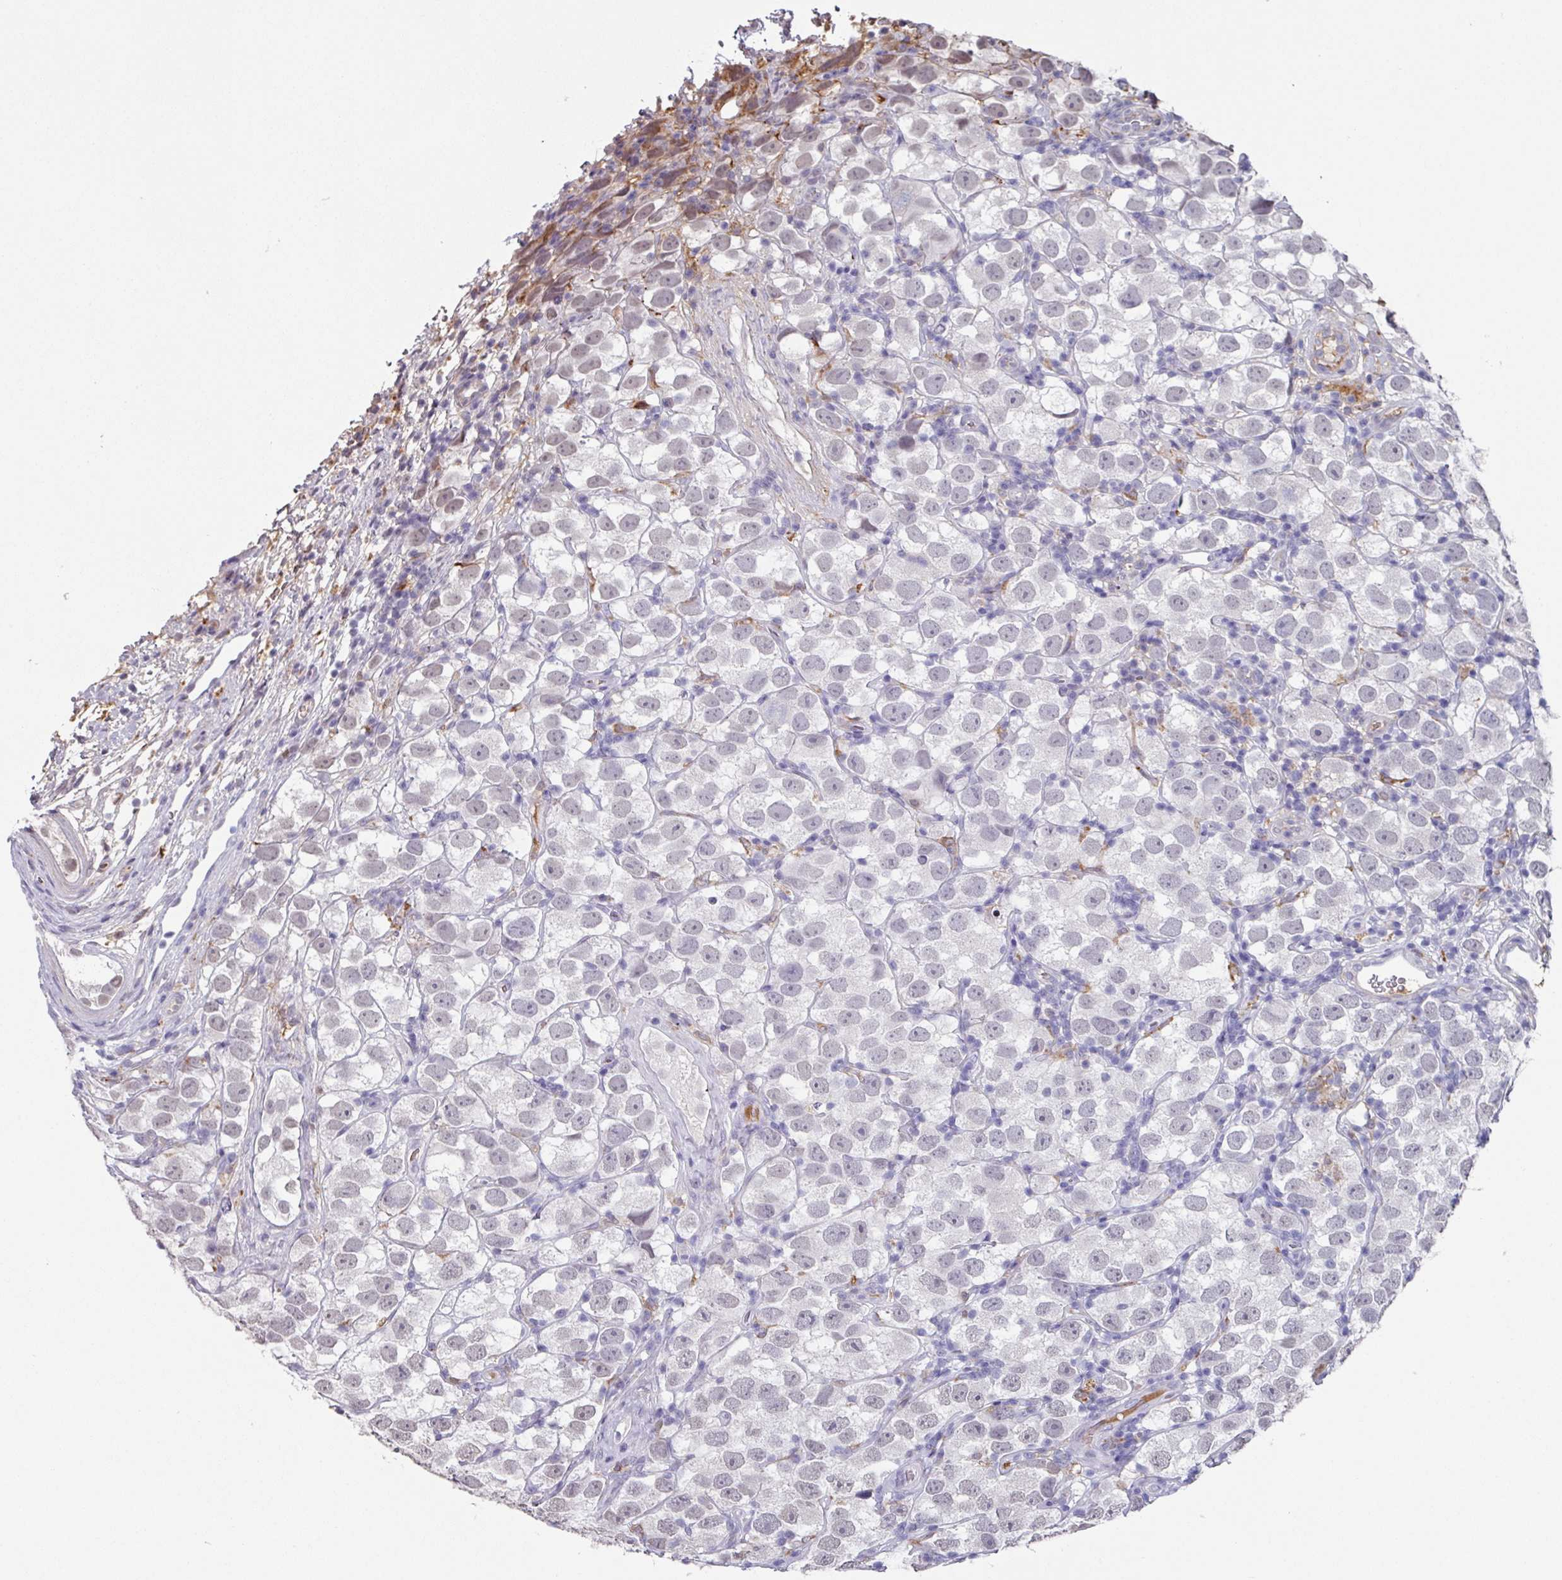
{"staining": {"intensity": "weak", "quantity": "25%-75%", "location": "nuclear"}, "tissue": "testis cancer", "cell_type": "Tumor cells", "image_type": "cancer", "snomed": [{"axis": "morphology", "description": "Seminoma, NOS"}, {"axis": "topography", "description": "Testis"}], "caption": "Testis cancer tissue reveals weak nuclear staining in about 25%-75% of tumor cells, visualized by immunohistochemistry.", "gene": "C1QB", "patient": {"sex": "male", "age": 26}}